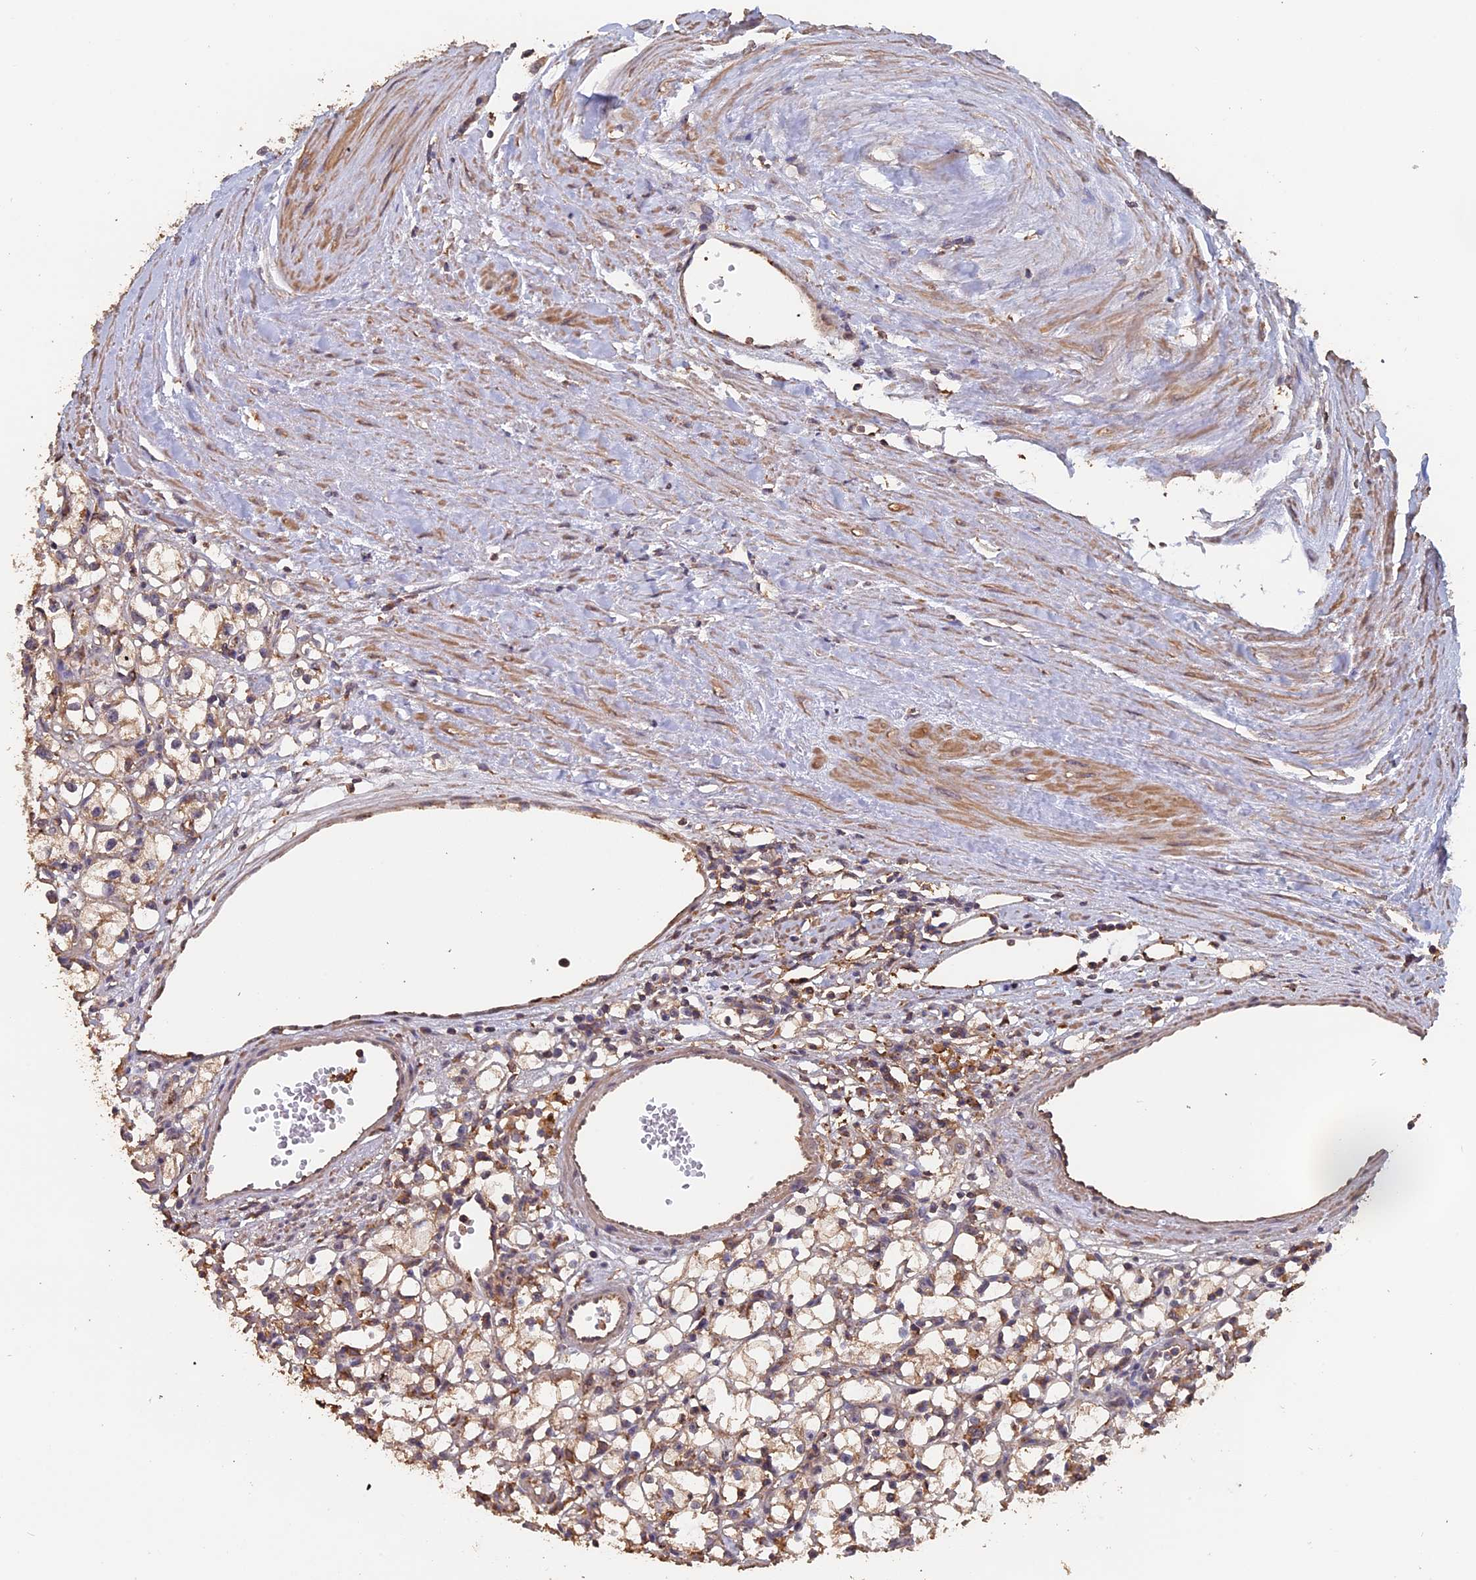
{"staining": {"intensity": "weak", "quantity": "25%-75%", "location": "cytoplasmic/membranous"}, "tissue": "renal cancer", "cell_type": "Tumor cells", "image_type": "cancer", "snomed": [{"axis": "morphology", "description": "Adenocarcinoma, NOS"}, {"axis": "topography", "description": "Kidney"}], "caption": "Tumor cells demonstrate low levels of weak cytoplasmic/membranous positivity in about 25%-75% of cells in human renal cancer.", "gene": "PIGQ", "patient": {"sex": "male", "age": 56}}